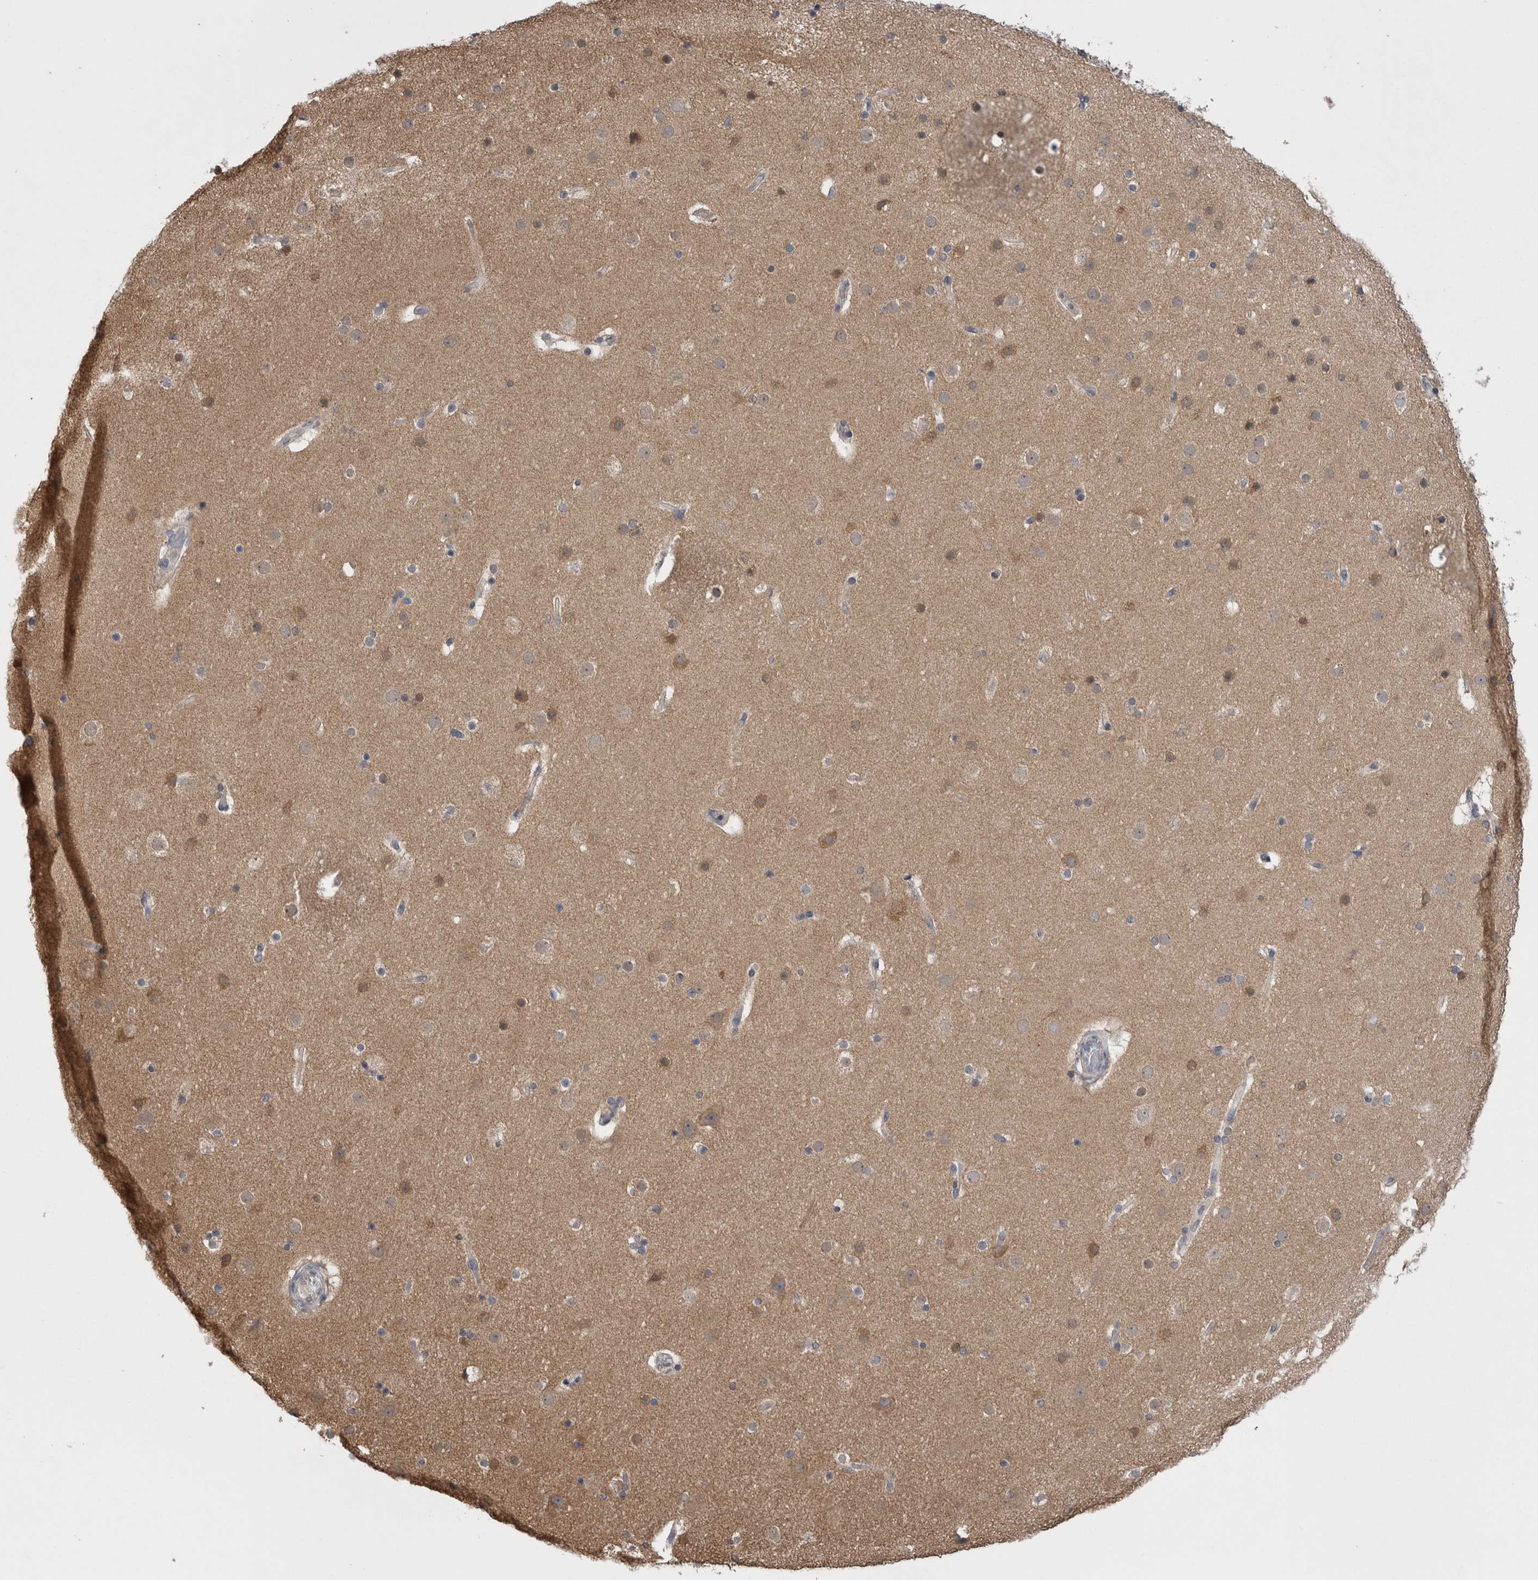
{"staining": {"intensity": "moderate", "quantity": "<25%", "location": "cytoplasmic/membranous"}, "tissue": "cerebral cortex", "cell_type": "Endothelial cells", "image_type": "normal", "snomed": [{"axis": "morphology", "description": "Normal tissue, NOS"}, {"axis": "topography", "description": "Cerebral cortex"}], "caption": "Endothelial cells reveal low levels of moderate cytoplasmic/membranous expression in about <25% of cells in normal human cerebral cortex. Nuclei are stained in blue.", "gene": "DDX6", "patient": {"sex": "male", "age": 57}}